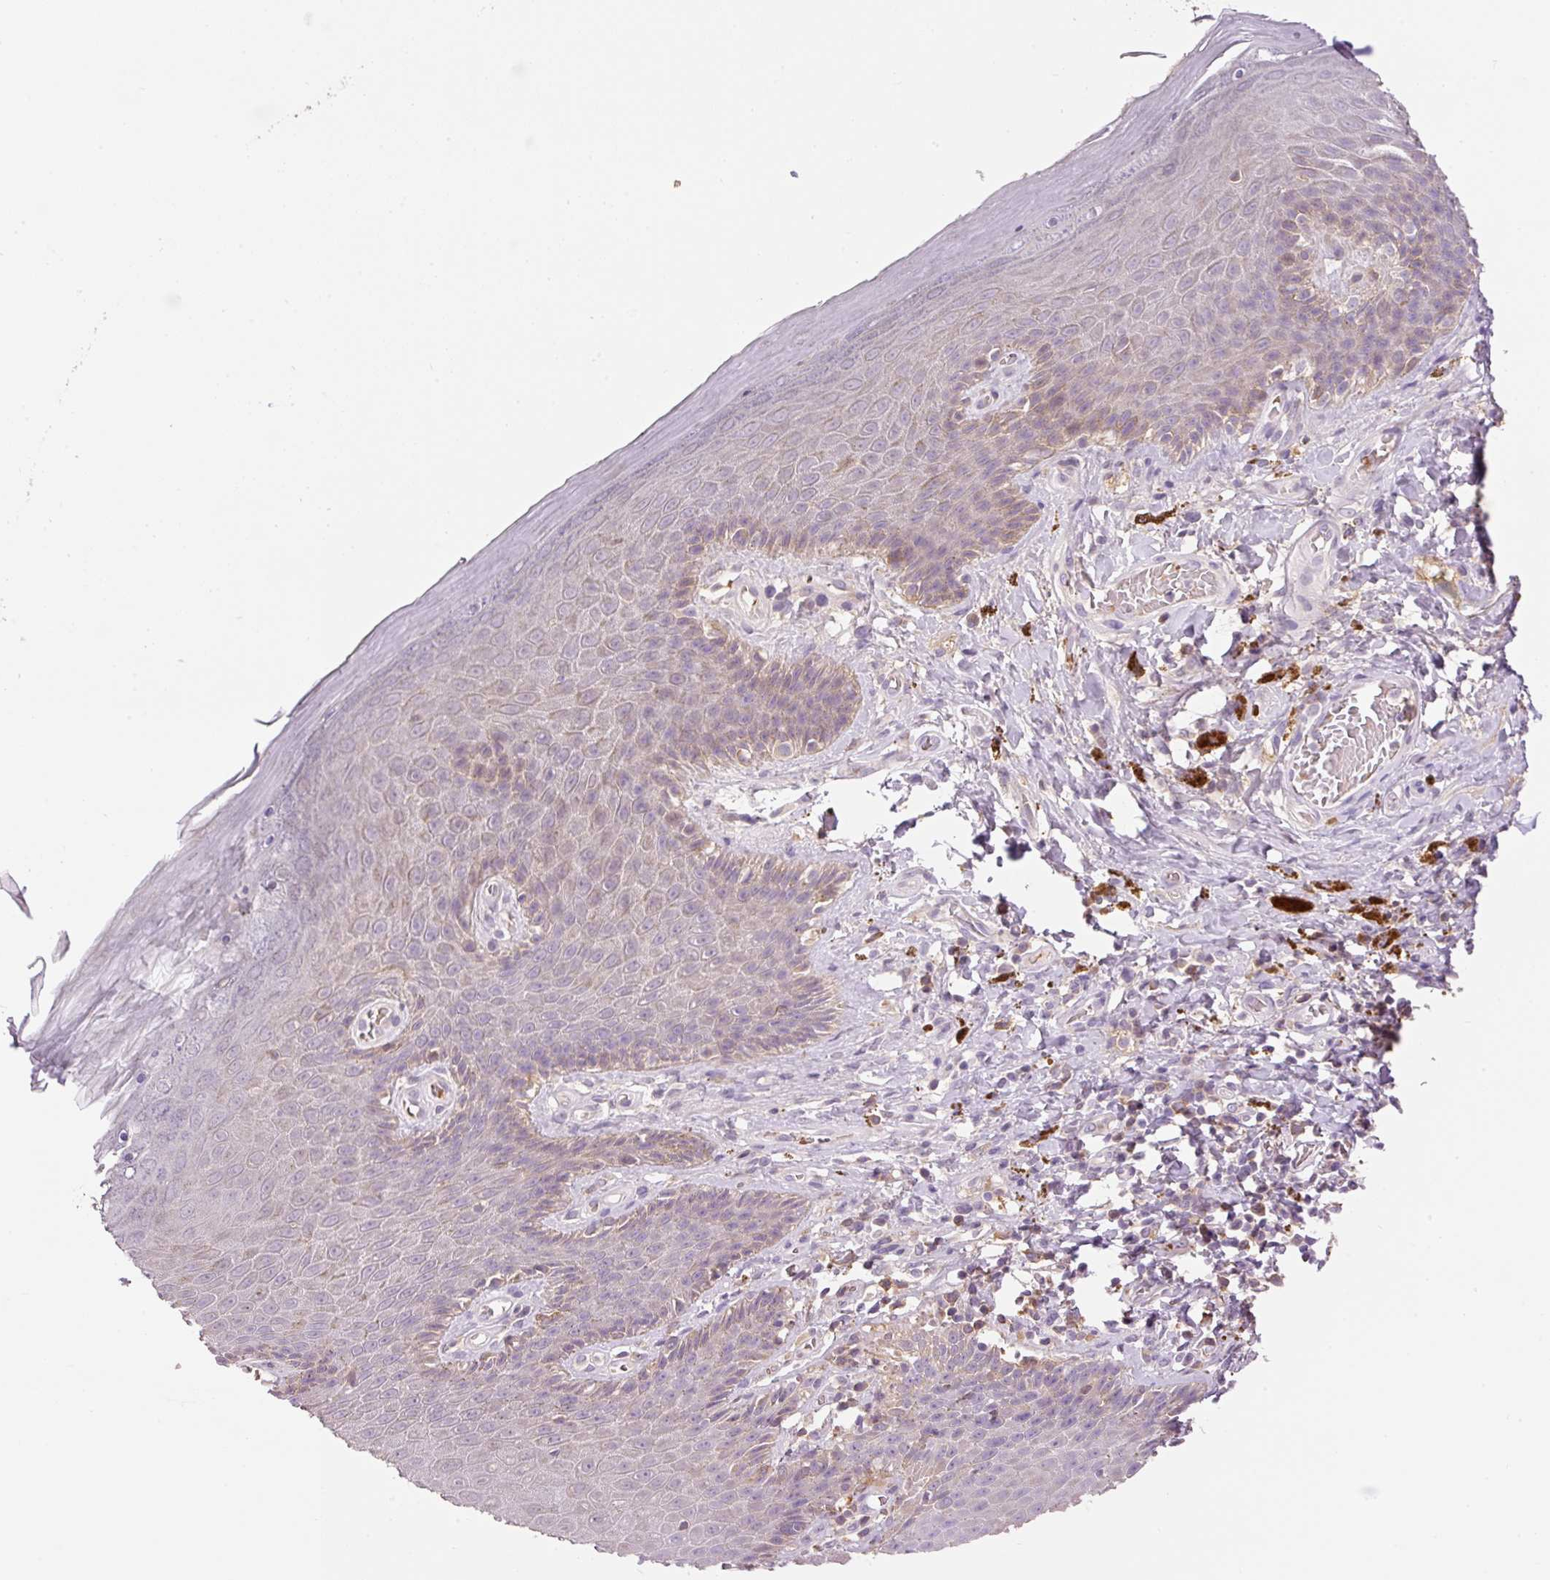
{"staining": {"intensity": "weak", "quantity": "25%-75%", "location": "cytoplasmic/membranous"}, "tissue": "skin", "cell_type": "Epidermal cells", "image_type": "normal", "snomed": [{"axis": "morphology", "description": "Normal tissue, NOS"}, {"axis": "topography", "description": "Anal"}, {"axis": "topography", "description": "Peripheral nerve tissue"}], "caption": "IHC micrograph of benign skin stained for a protein (brown), which displays low levels of weak cytoplasmic/membranous expression in about 25%-75% of epidermal cells.", "gene": "CMTM8", "patient": {"sex": "male", "age": 53}}